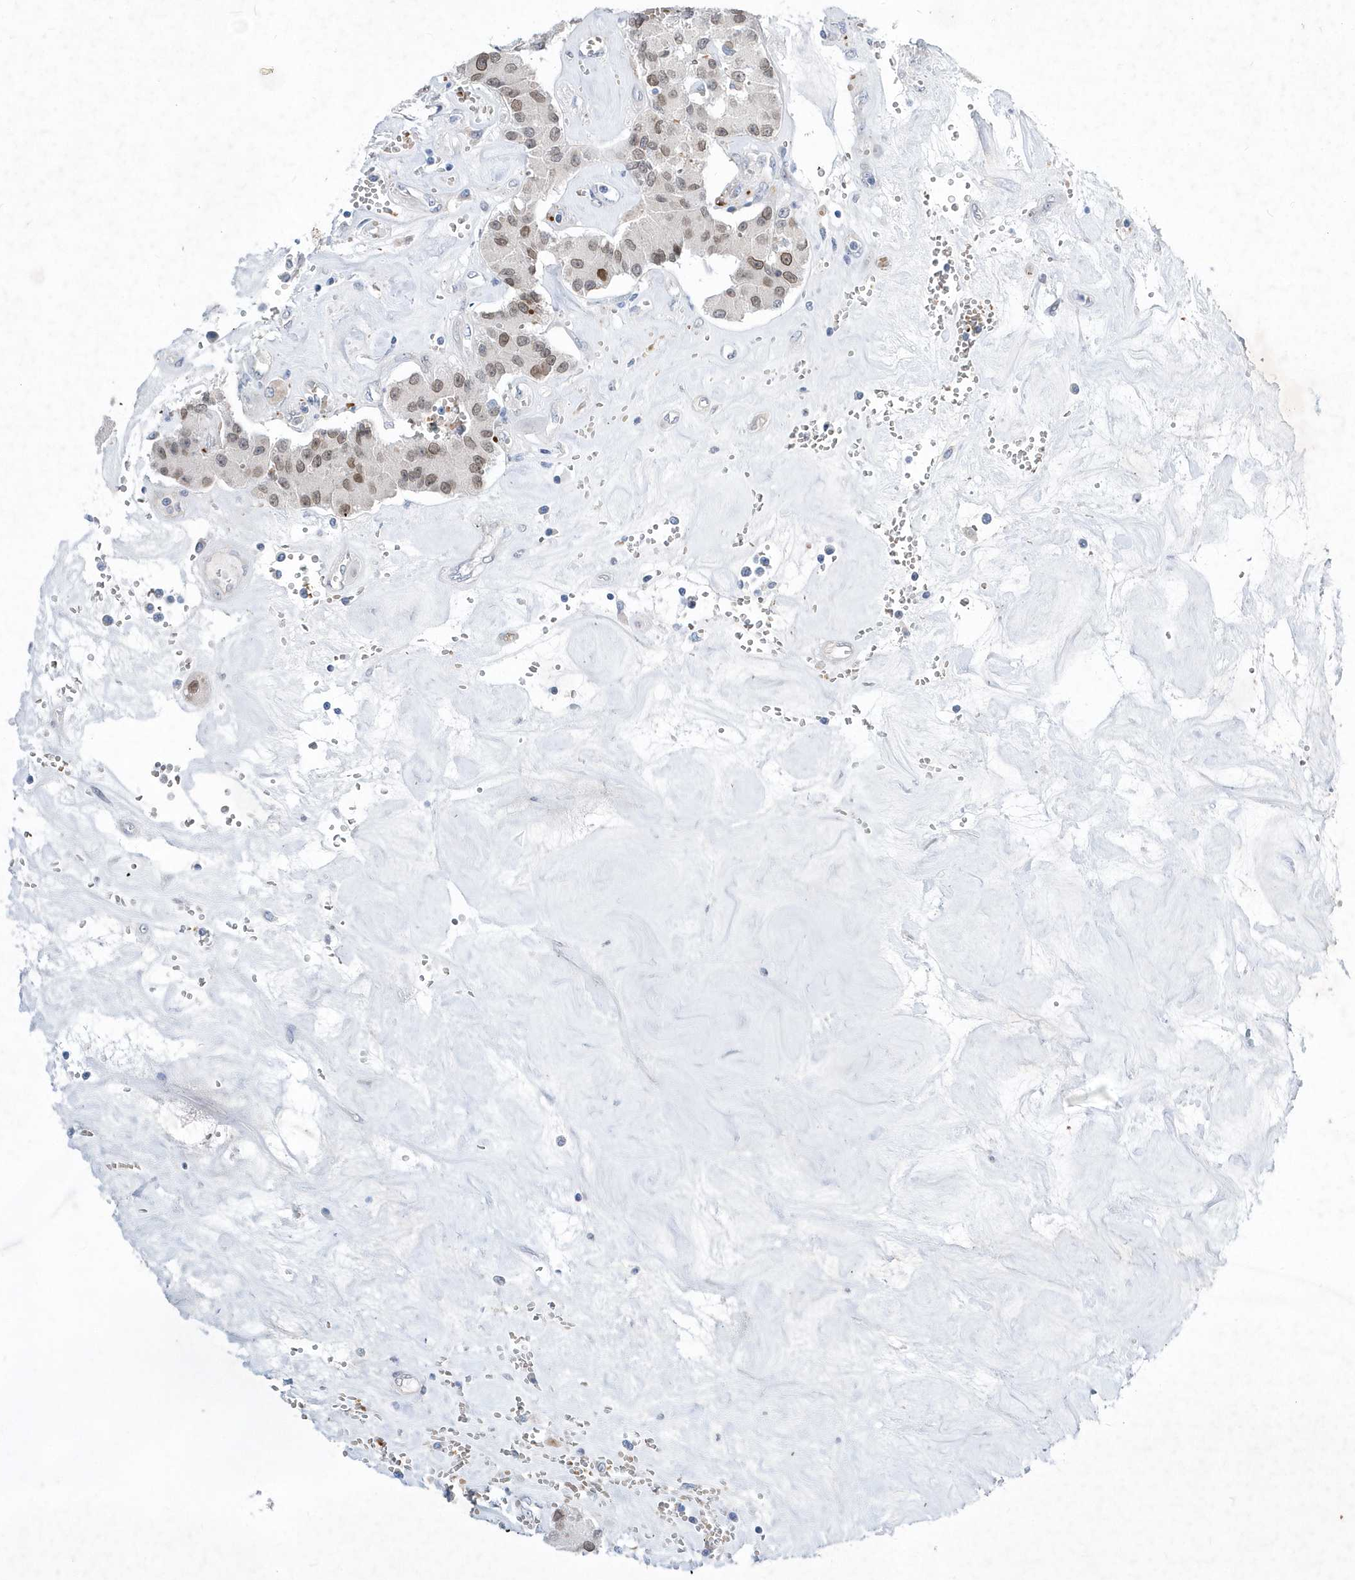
{"staining": {"intensity": "moderate", "quantity": "25%-75%", "location": "nuclear"}, "tissue": "carcinoid", "cell_type": "Tumor cells", "image_type": "cancer", "snomed": [{"axis": "morphology", "description": "Carcinoid, malignant, NOS"}, {"axis": "topography", "description": "Pancreas"}], "caption": "IHC micrograph of neoplastic tissue: human carcinoid (malignant) stained using immunohistochemistry reveals medium levels of moderate protein expression localized specifically in the nuclear of tumor cells, appearing as a nuclear brown color.", "gene": "ZNF875", "patient": {"sex": "male", "age": 41}}